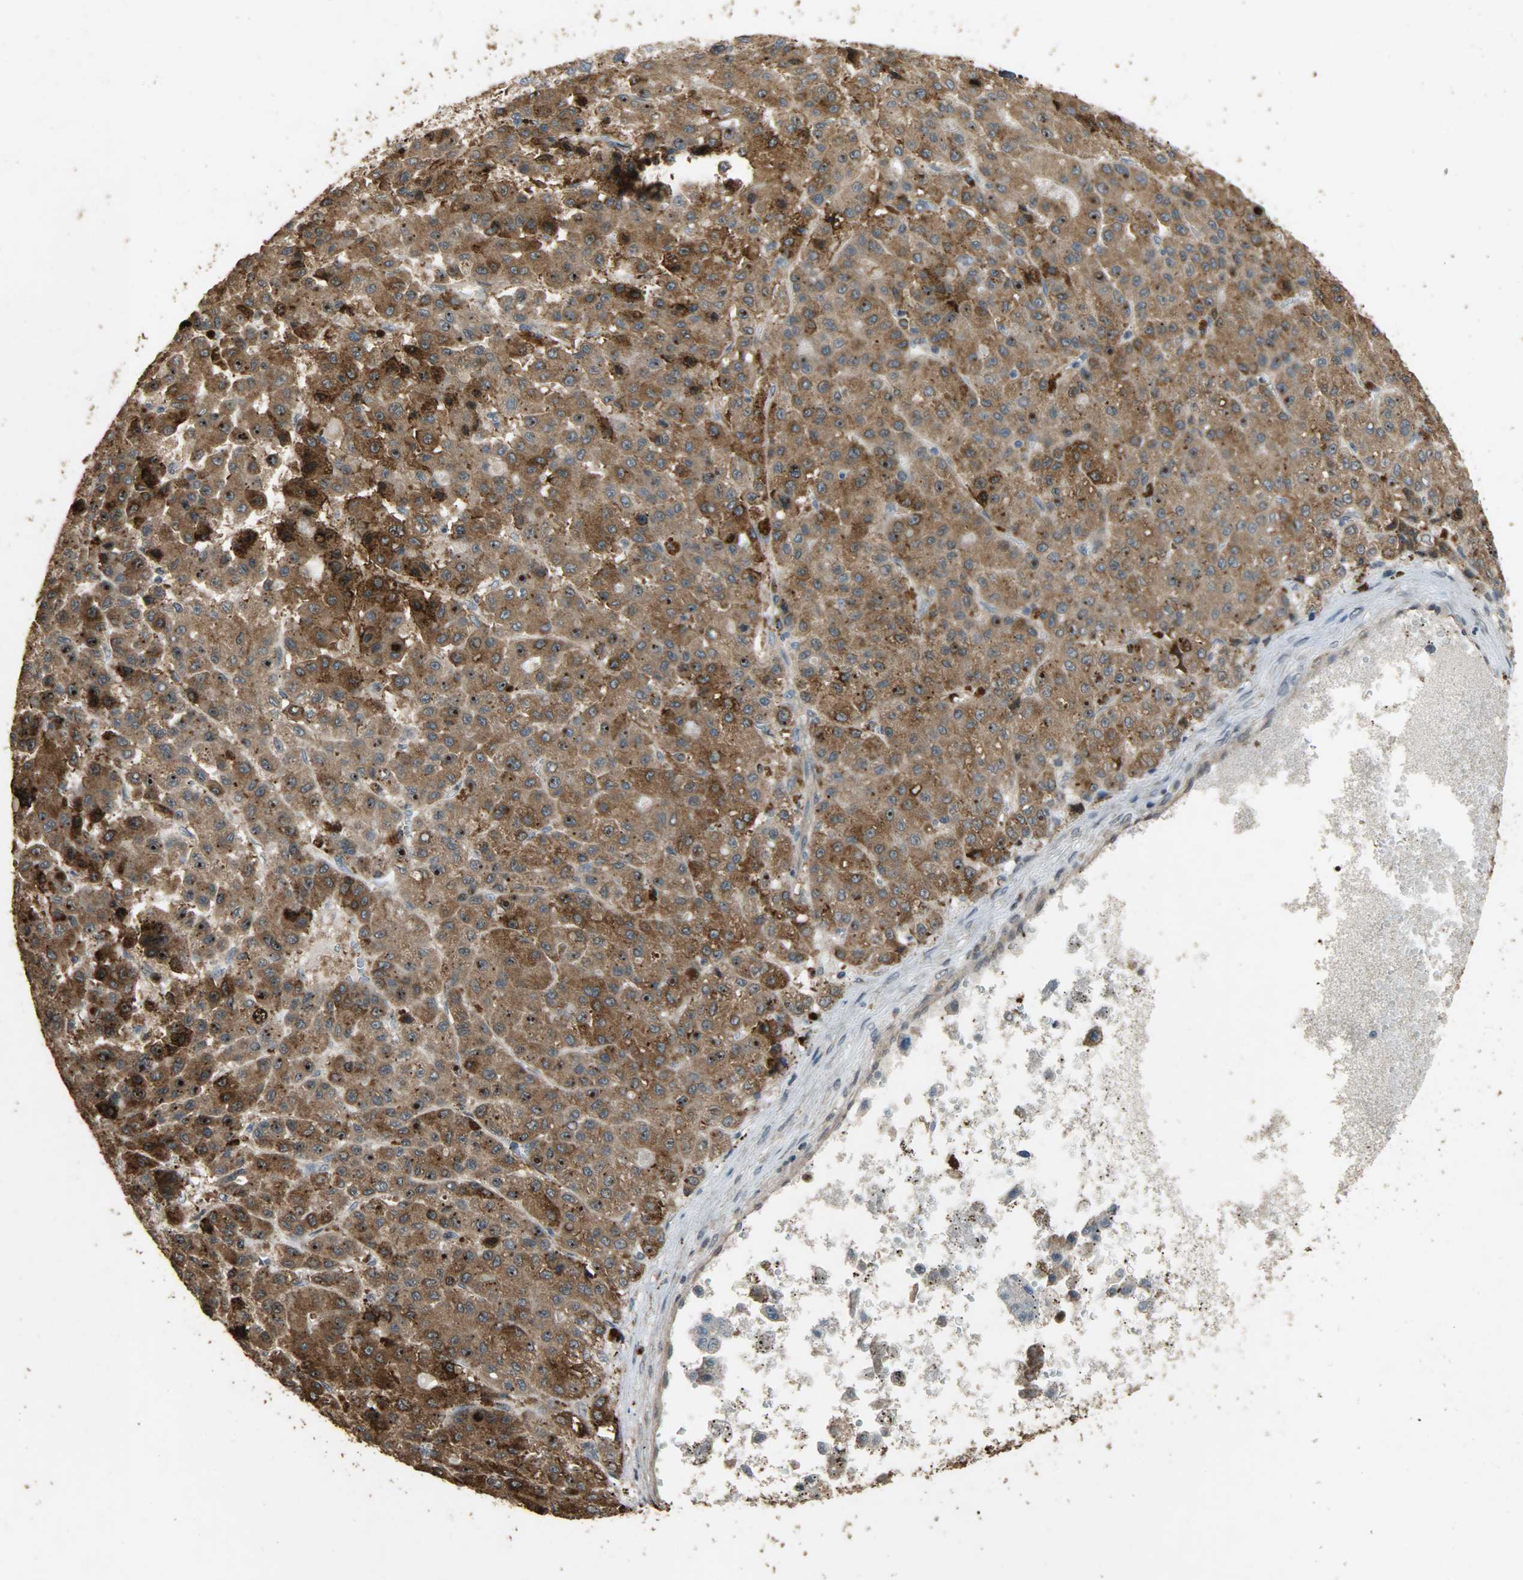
{"staining": {"intensity": "moderate", "quantity": ">75%", "location": "cytoplasmic/membranous"}, "tissue": "liver cancer", "cell_type": "Tumor cells", "image_type": "cancer", "snomed": [{"axis": "morphology", "description": "Carcinoma, Hepatocellular, NOS"}, {"axis": "topography", "description": "Liver"}], "caption": "The image exhibits staining of liver cancer, revealing moderate cytoplasmic/membranous protein expression (brown color) within tumor cells.", "gene": "CDKN2C", "patient": {"sex": "male", "age": 70}}